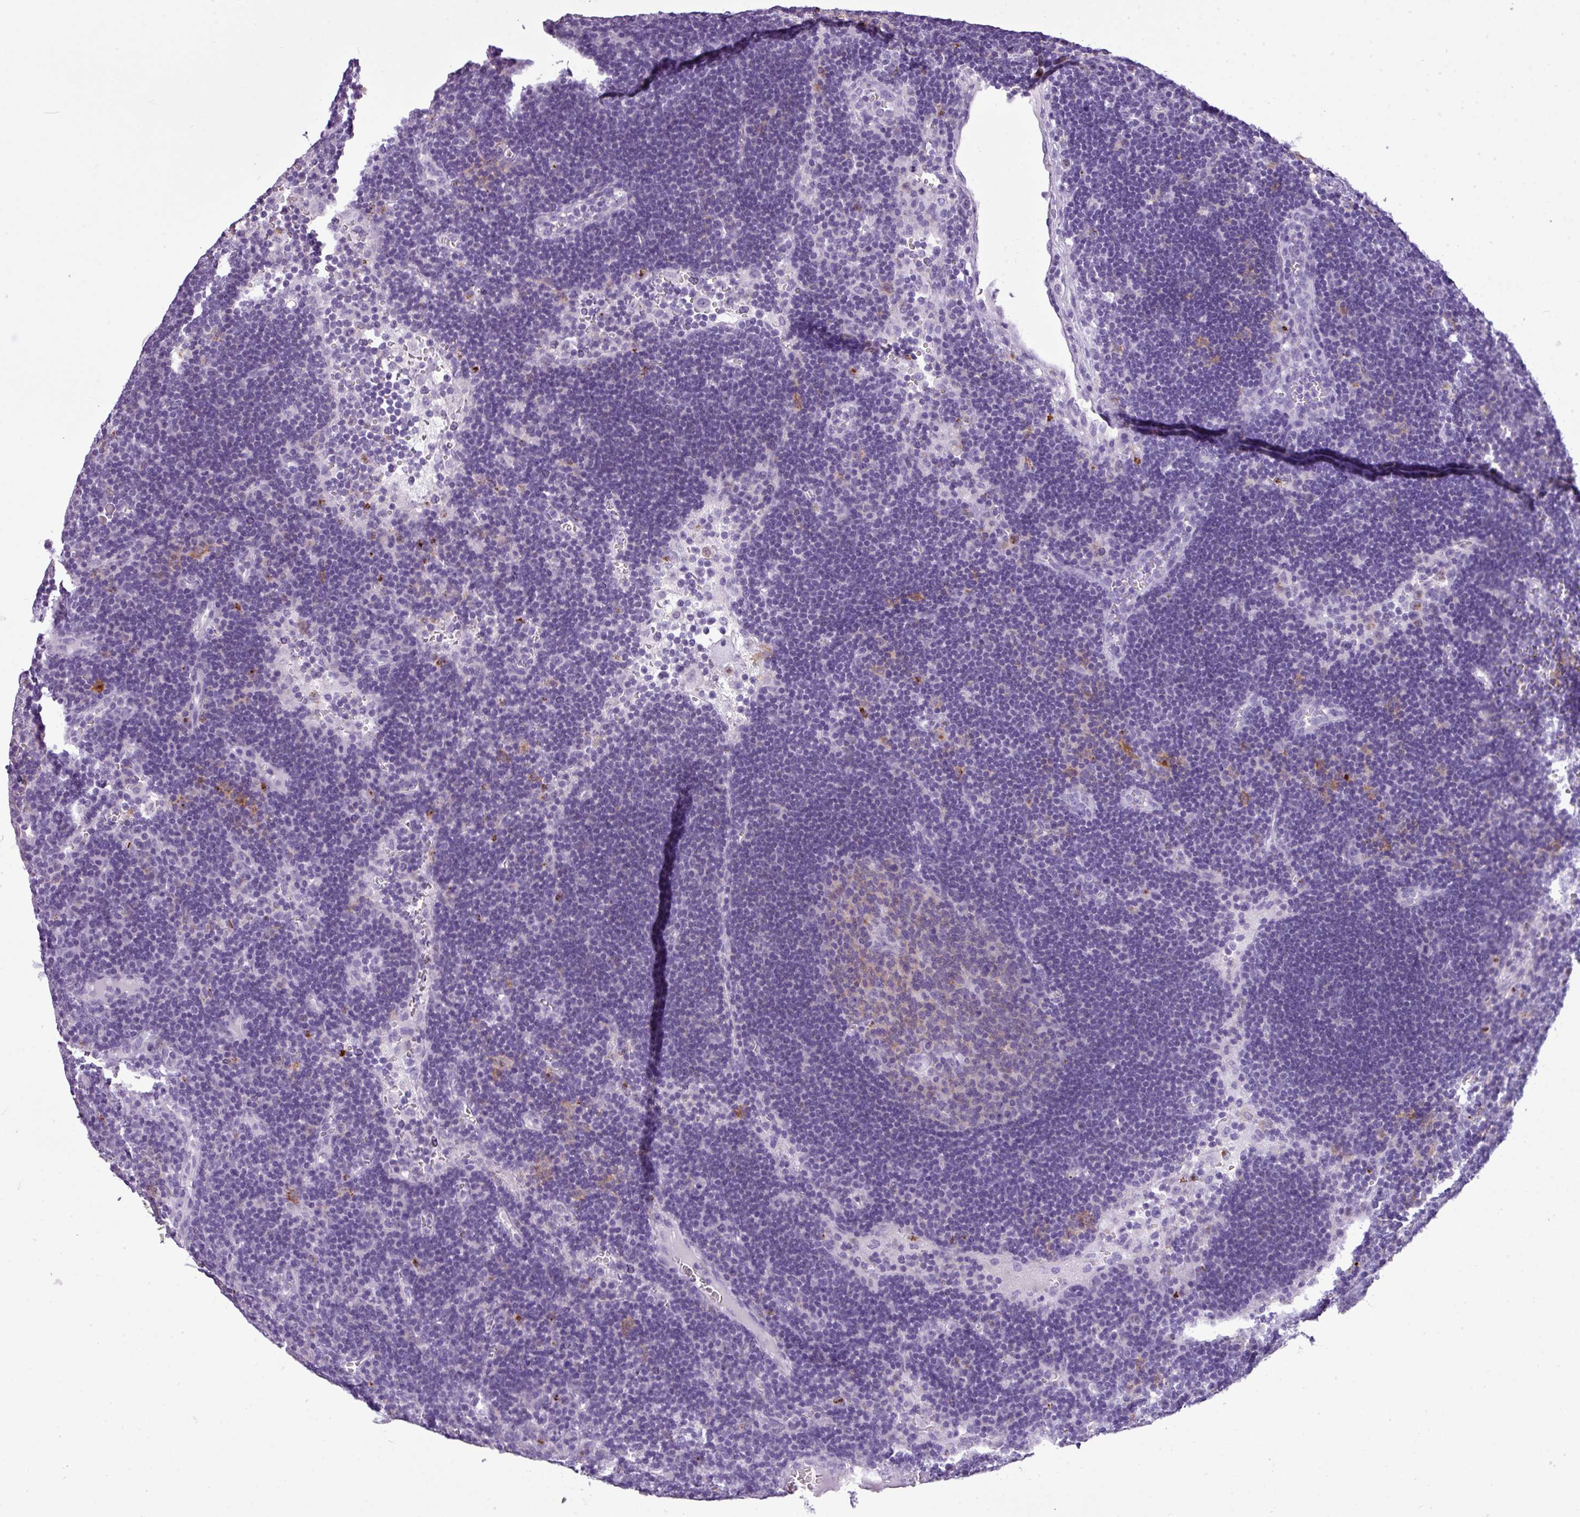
{"staining": {"intensity": "weak", "quantity": "<25%", "location": "cytoplasmic/membranous"}, "tissue": "lymph node", "cell_type": "Germinal center cells", "image_type": "normal", "snomed": [{"axis": "morphology", "description": "Normal tissue, NOS"}, {"axis": "topography", "description": "Lymph node"}], "caption": "Germinal center cells are negative for protein expression in normal human lymph node. (Stains: DAB immunohistochemistry (IHC) with hematoxylin counter stain, Microscopy: brightfield microscopy at high magnification).", "gene": "RBMXL2", "patient": {"sex": "male", "age": 62}}